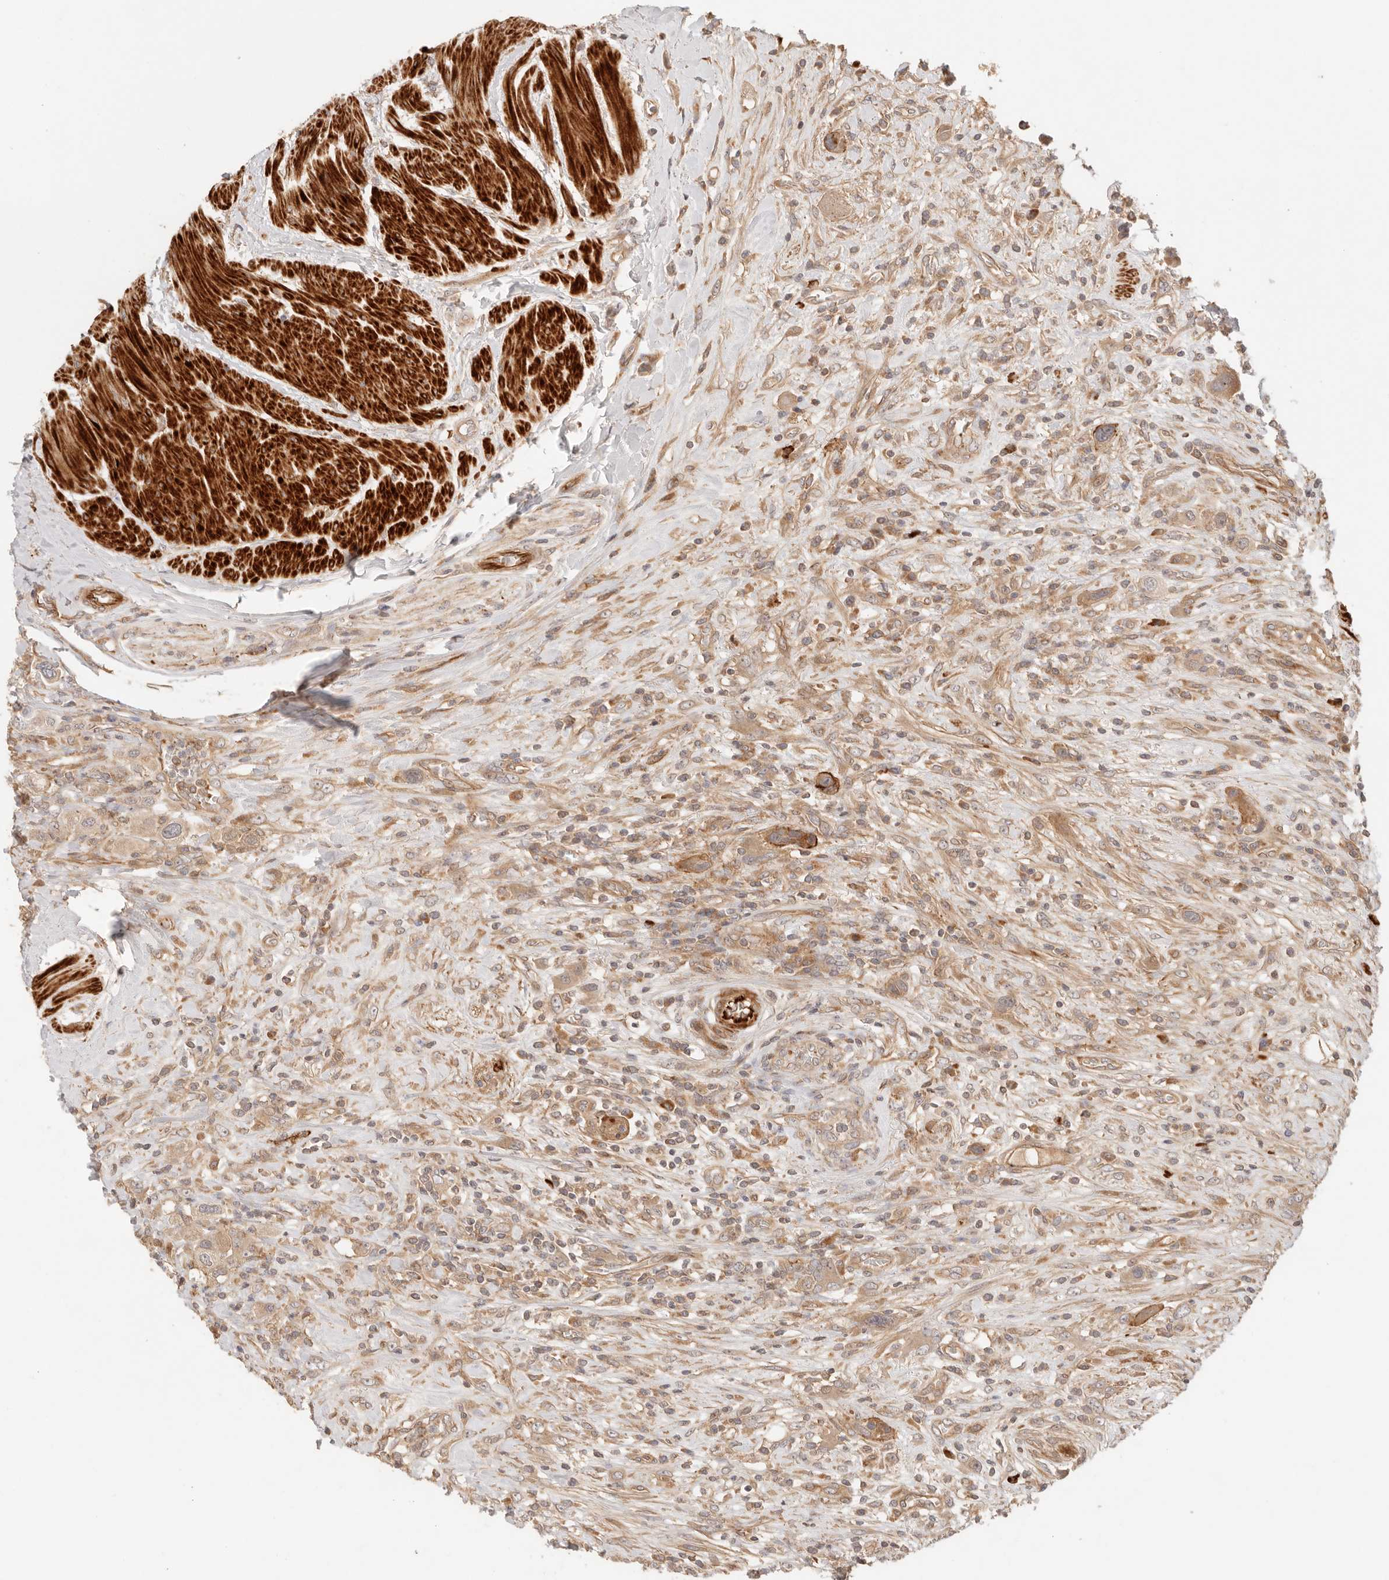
{"staining": {"intensity": "moderate", "quantity": ">75%", "location": "cytoplasmic/membranous"}, "tissue": "urothelial cancer", "cell_type": "Tumor cells", "image_type": "cancer", "snomed": [{"axis": "morphology", "description": "Urothelial carcinoma, High grade"}, {"axis": "topography", "description": "Urinary bladder"}], "caption": "A brown stain shows moderate cytoplasmic/membranous positivity of a protein in human high-grade urothelial carcinoma tumor cells. (DAB (3,3'-diaminobenzidine) = brown stain, brightfield microscopy at high magnification).", "gene": "IL1R2", "patient": {"sex": "male", "age": 50}}